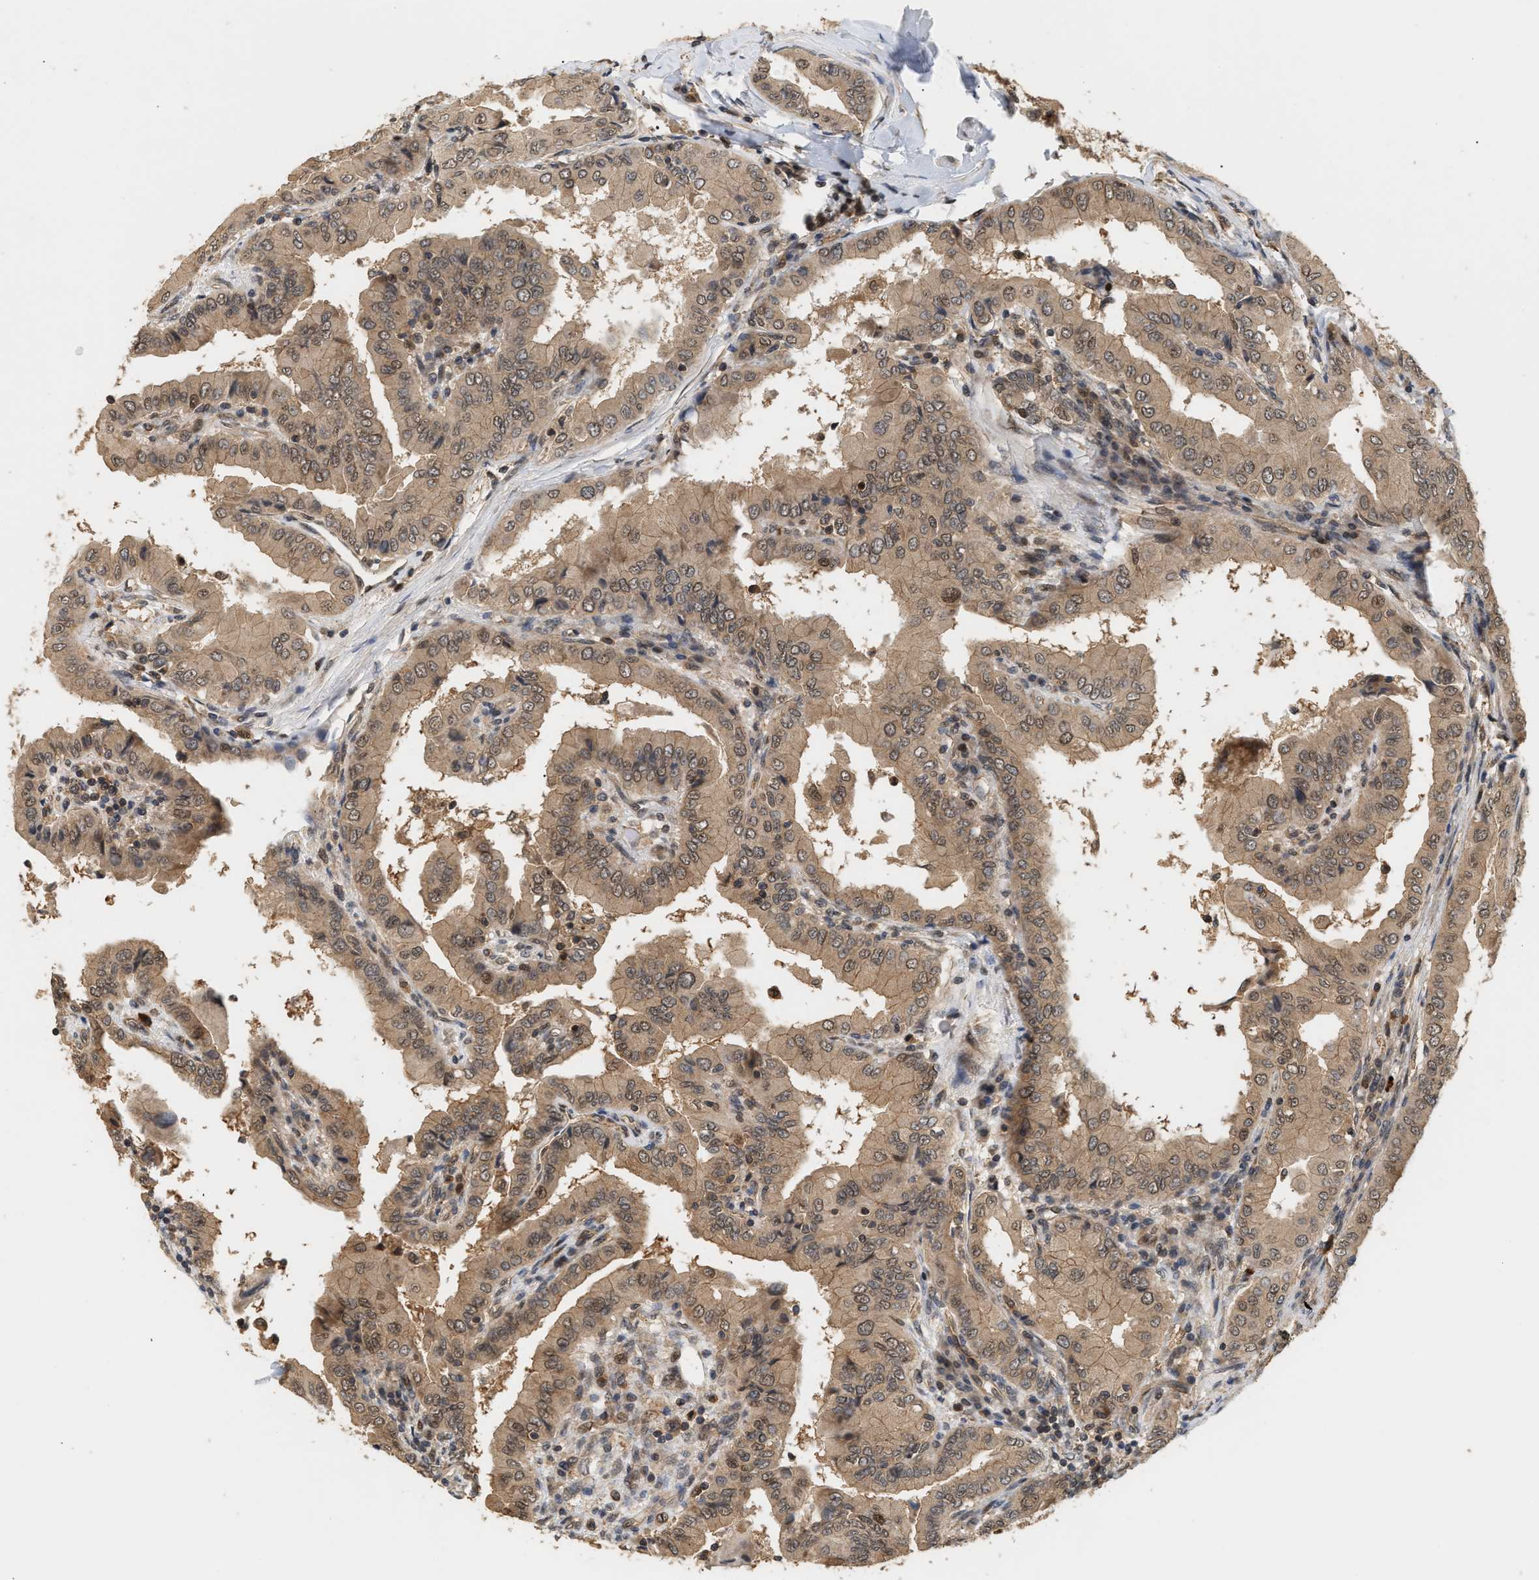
{"staining": {"intensity": "weak", "quantity": ">75%", "location": "cytoplasmic/membranous,nuclear"}, "tissue": "thyroid cancer", "cell_type": "Tumor cells", "image_type": "cancer", "snomed": [{"axis": "morphology", "description": "Papillary adenocarcinoma, NOS"}, {"axis": "topography", "description": "Thyroid gland"}], "caption": "Protein staining of thyroid cancer (papillary adenocarcinoma) tissue exhibits weak cytoplasmic/membranous and nuclear expression in approximately >75% of tumor cells.", "gene": "ABHD5", "patient": {"sex": "male", "age": 33}}